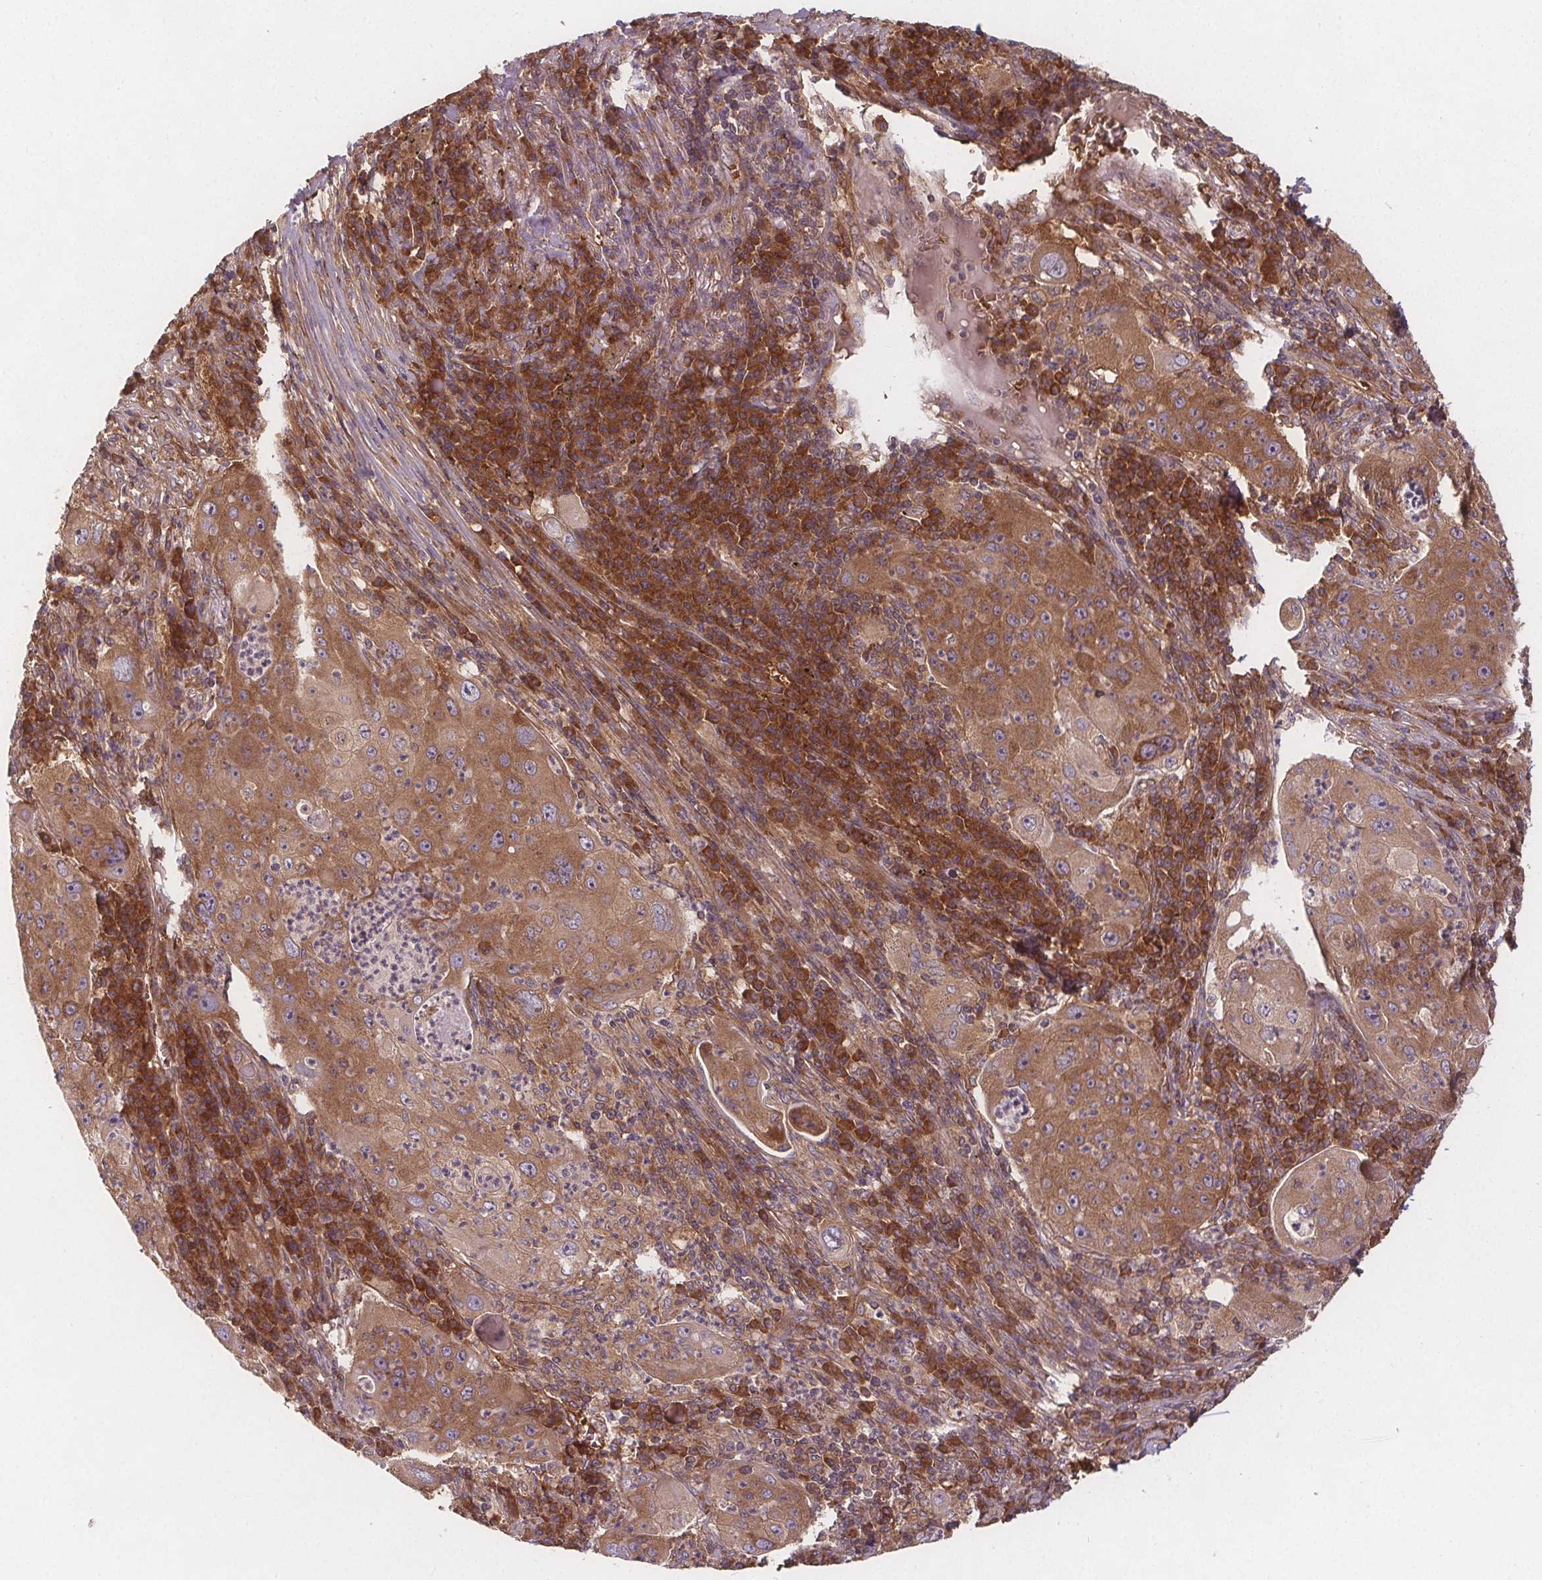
{"staining": {"intensity": "moderate", "quantity": ">75%", "location": "cytoplasmic/membranous"}, "tissue": "lung cancer", "cell_type": "Tumor cells", "image_type": "cancer", "snomed": [{"axis": "morphology", "description": "Squamous cell carcinoma, NOS"}, {"axis": "topography", "description": "Lung"}], "caption": "Human lung squamous cell carcinoma stained for a protein (brown) shows moderate cytoplasmic/membranous positive expression in about >75% of tumor cells.", "gene": "EIF3D", "patient": {"sex": "female", "age": 59}}